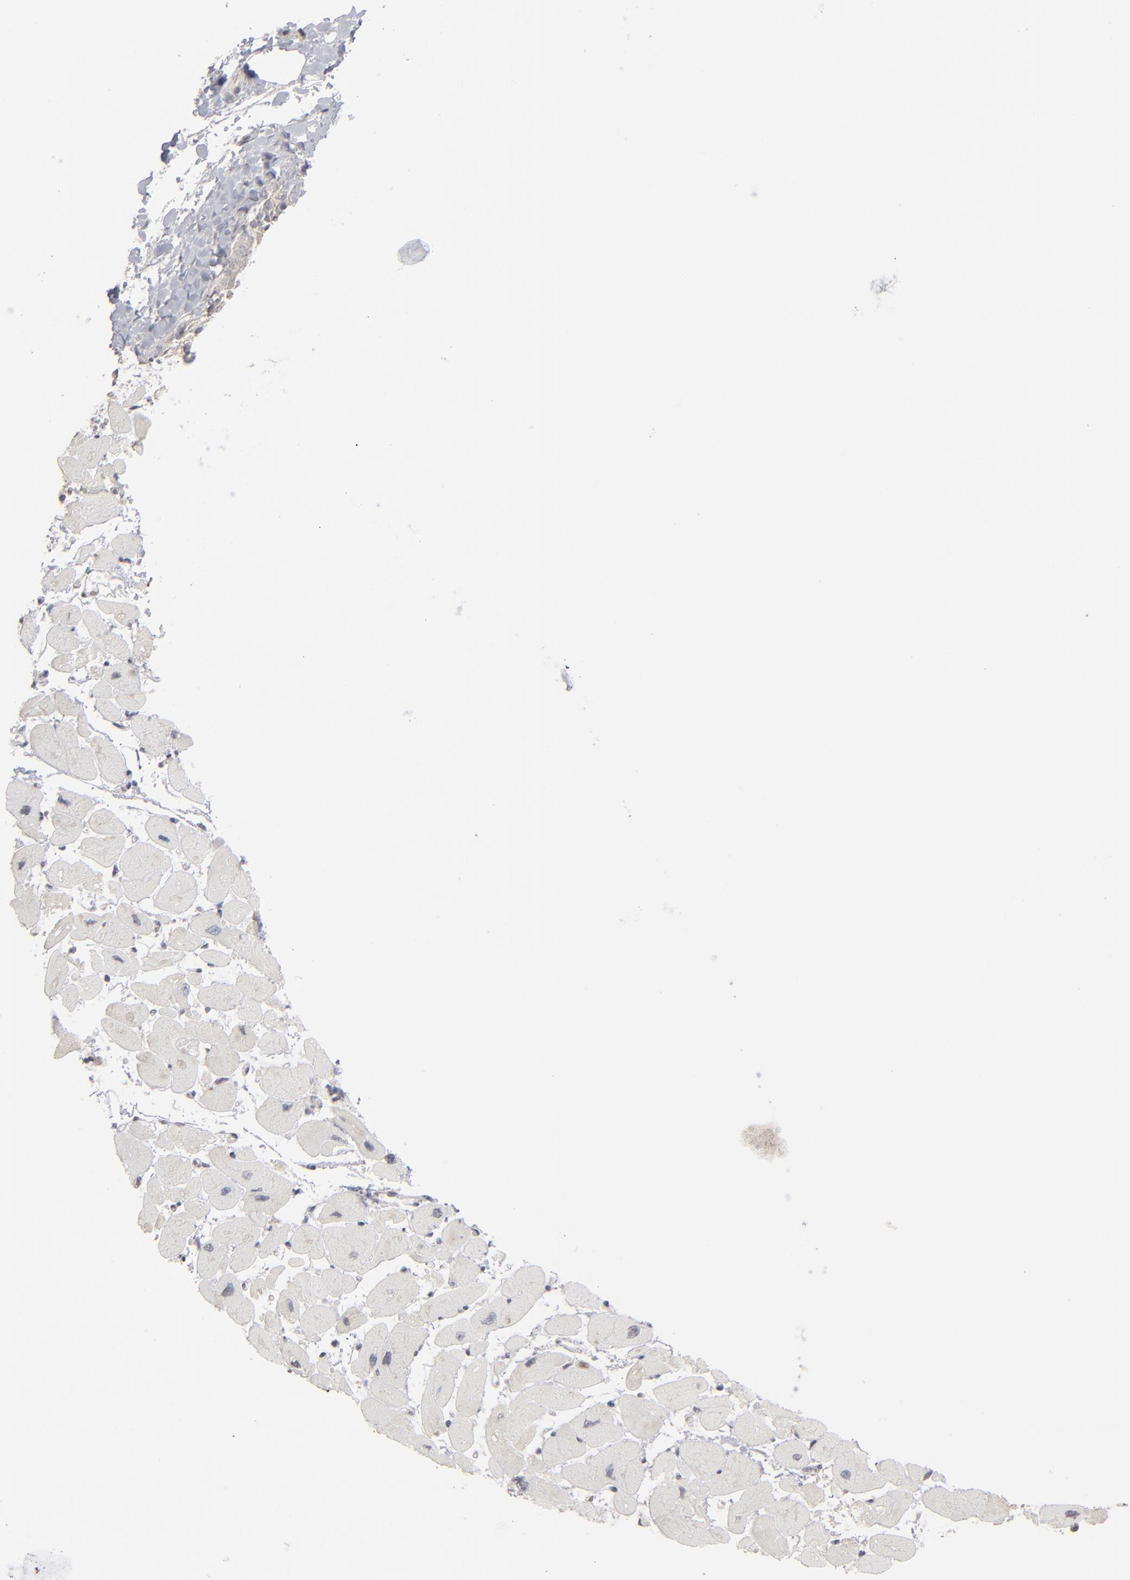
{"staining": {"intensity": "negative", "quantity": "none", "location": "none"}, "tissue": "heart muscle", "cell_type": "Cardiomyocytes", "image_type": "normal", "snomed": [{"axis": "morphology", "description": "Normal tissue, NOS"}, {"axis": "topography", "description": "Heart"}], "caption": "Immunohistochemistry (IHC) micrograph of unremarkable heart muscle stained for a protein (brown), which shows no expression in cardiomyocytes.", "gene": "STAT4", "patient": {"sex": "female", "age": 54}}